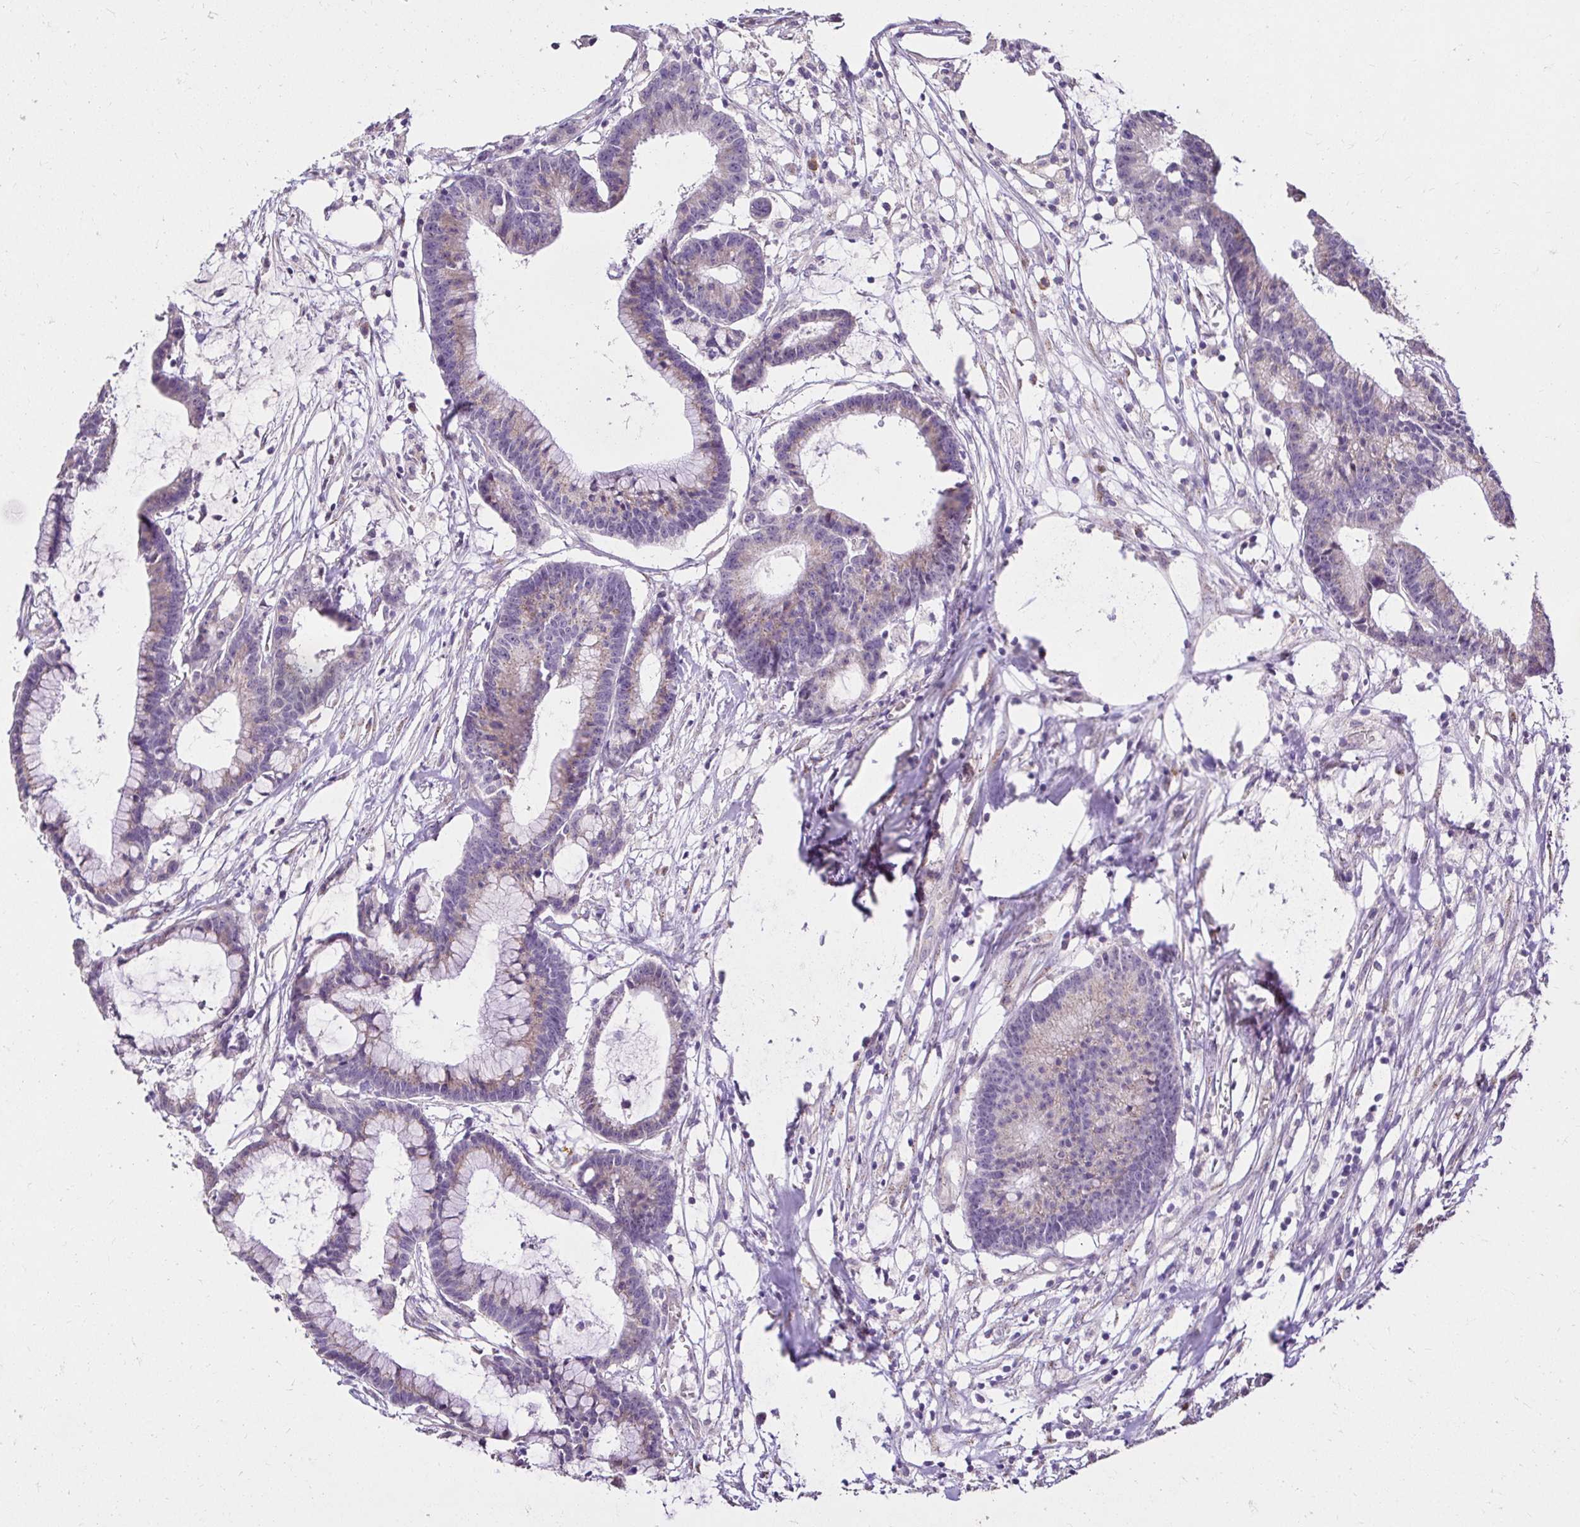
{"staining": {"intensity": "weak", "quantity": "25%-75%", "location": "cytoplasmic/membranous"}, "tissue": "colorectal cancer", "cell_type": "Tumor cells", "image_type": "cancer", "snomed": [{"axis": "morphology", "description": "Adenocarcinoma, NOS"}, {"axis": "topography", "description": "Colon"}], "caption": "Adenocarcinoma (colorectal) was stained to show a protein in brown. There is low levels of weak cytoplasmic/membranous positivity in approximately 25%-75% of tumor cells.", "gene": "KIAA1210", "patient": {"sex": "female", "age": 78}}